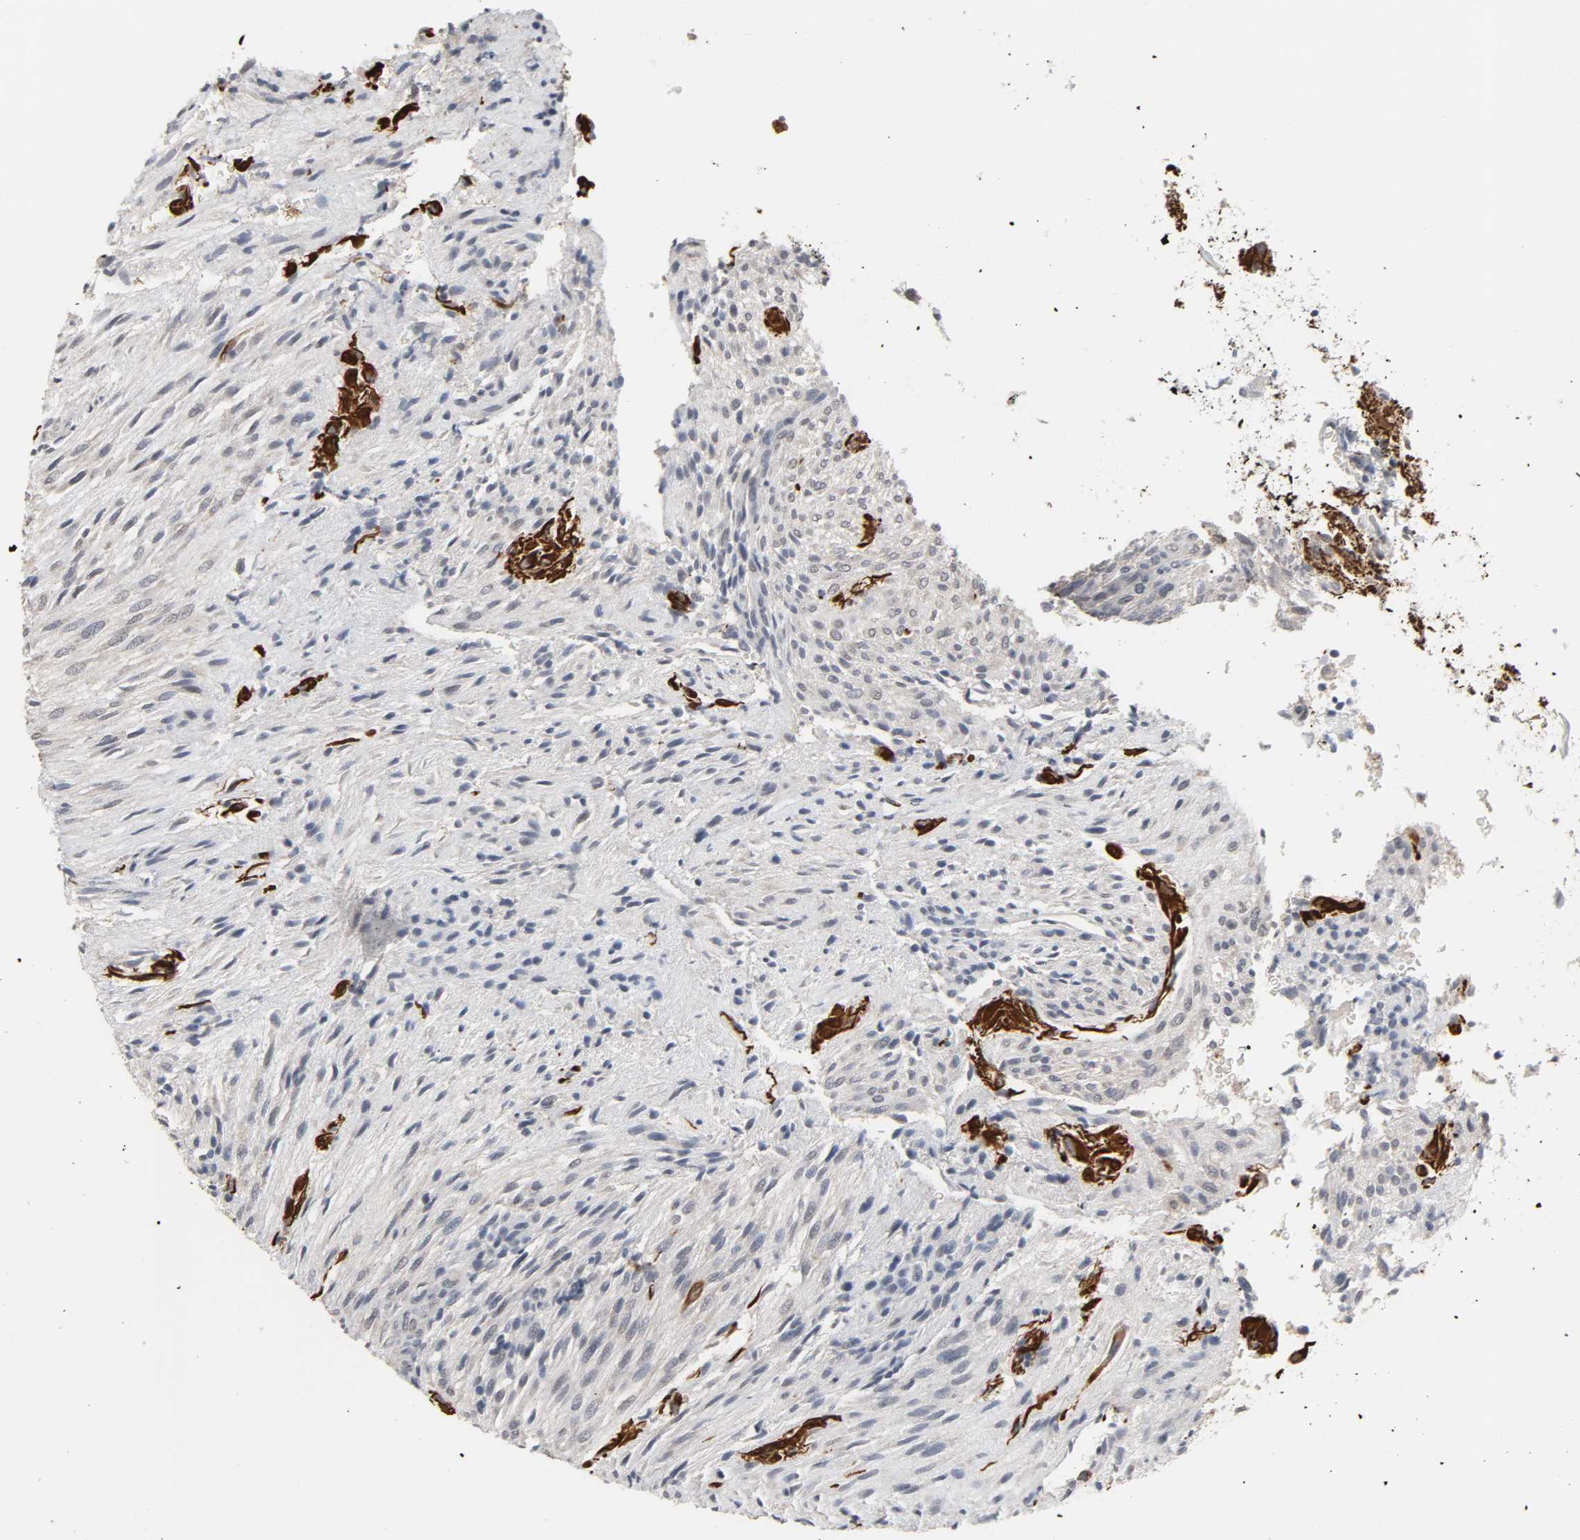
{"staining": {"intensity": "negative", "quantity": "none", "location": "none"}, "tissue": "glioma", "cell_type": "Tumor cells", "image_type": "cancer", "snomed": [{"axis": "morphology", "description": "Glioma, malignant, High grade"}, {"axis": "topography", "description": "Cerebral cortex"}], "caption": "Immunohistochemical staining of glioma reveals no significant expression in tumor cells. The staining was performed using DAB (3,3'-diaminobenzidine) to visualize the protein expression in brown, while the nuclei were stained in blue with hematoxylin (Magnification: 20x).", "gene": "ACSS2", "patient": {"sex": "female", "age": 55}}